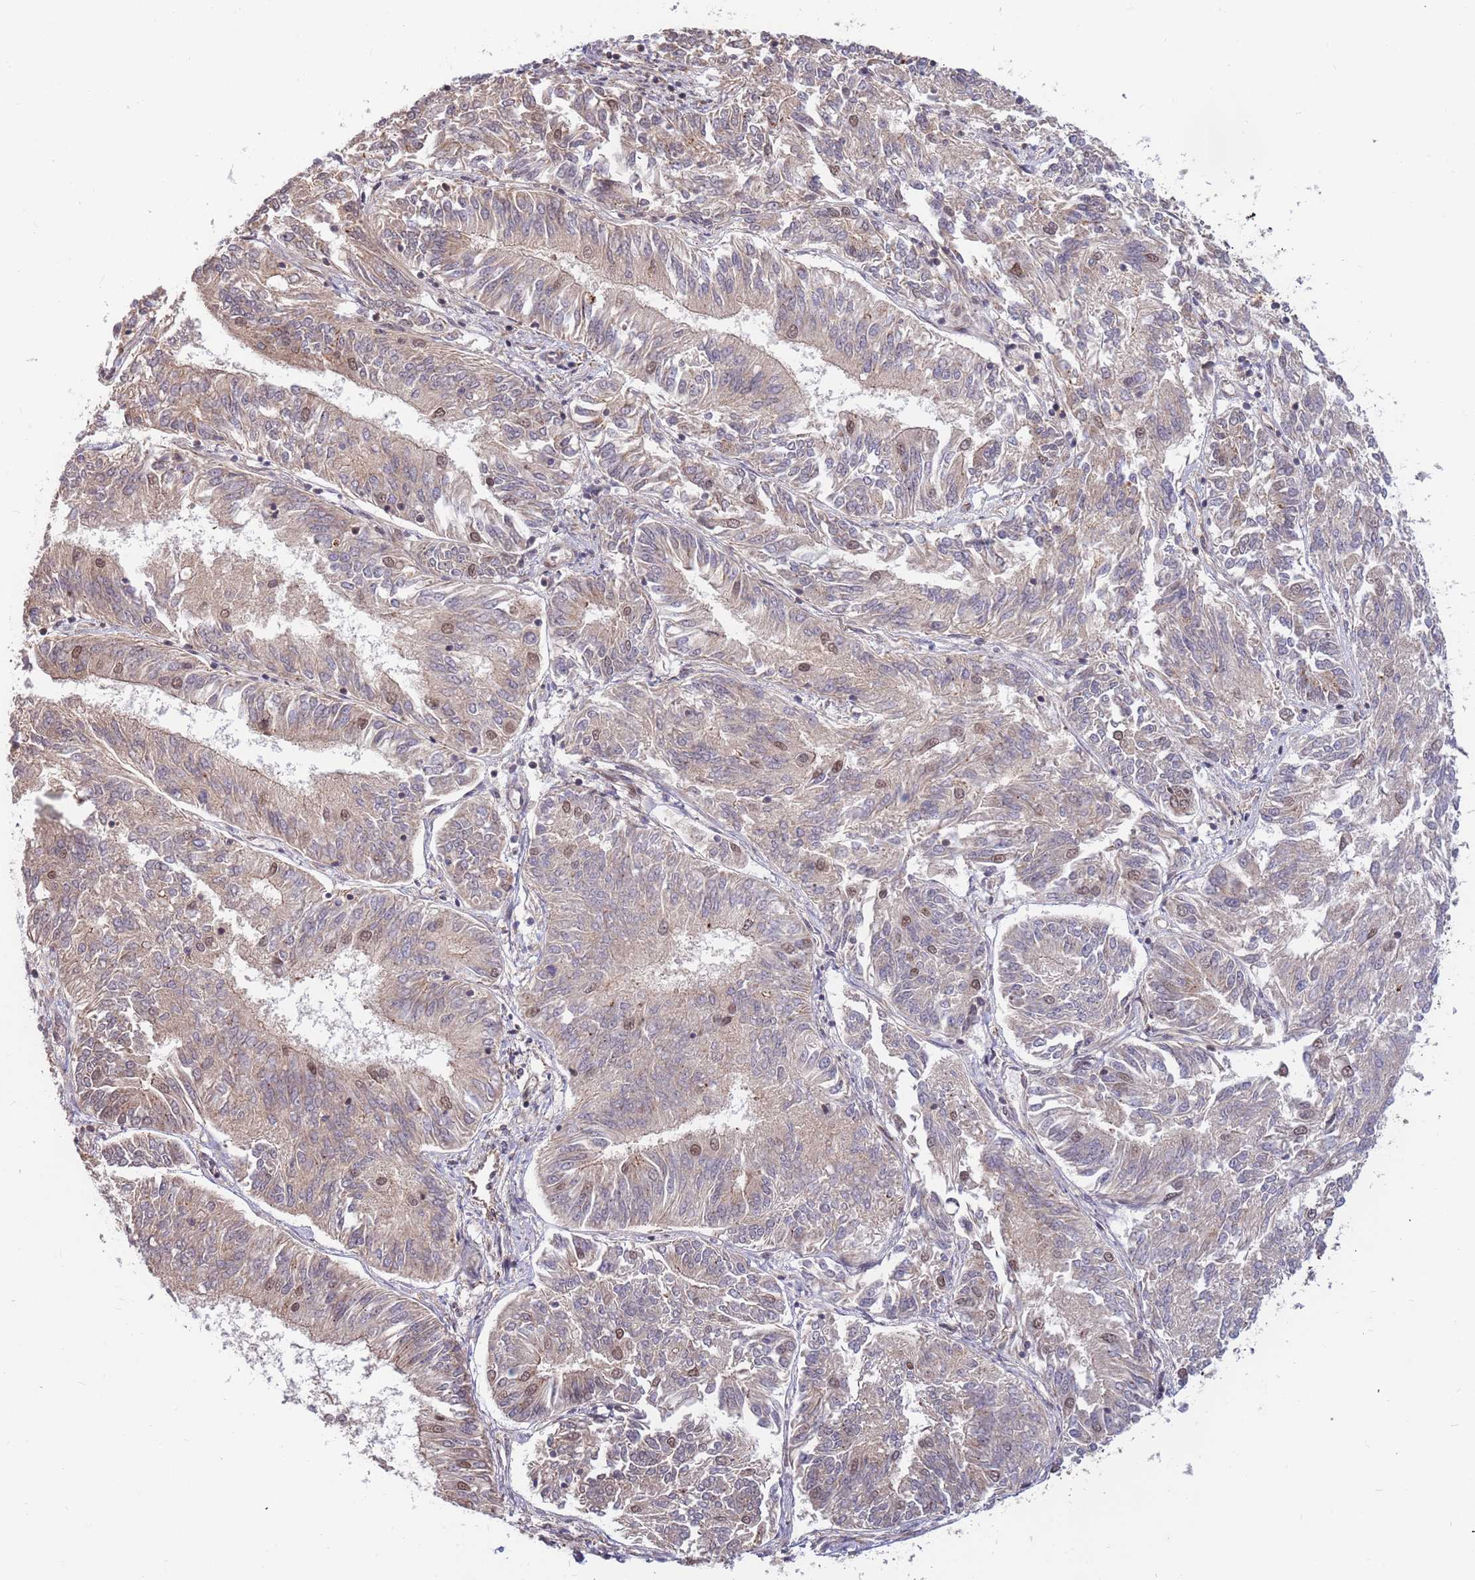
{"staining": {"intensity": "weak", "quantity": "<25%", "location": "nuclear"}, "tissue": "endometrial cancer", "cell_type": "Tumor cells", "image_type": "cancer", "snomed": [{"axis": "morphology", "description": "Adenocarcinoma, NOS"}, {"axis": "topography", "description": "Endometrium"}], "caption": "Human adenocarcinoma (endometrial) stained for a protein using immunohistochemistry (IHC) displays no expression in tumor cells.", "gene": "HAUS3", "patient": {"sex": "female", "age": 58}}